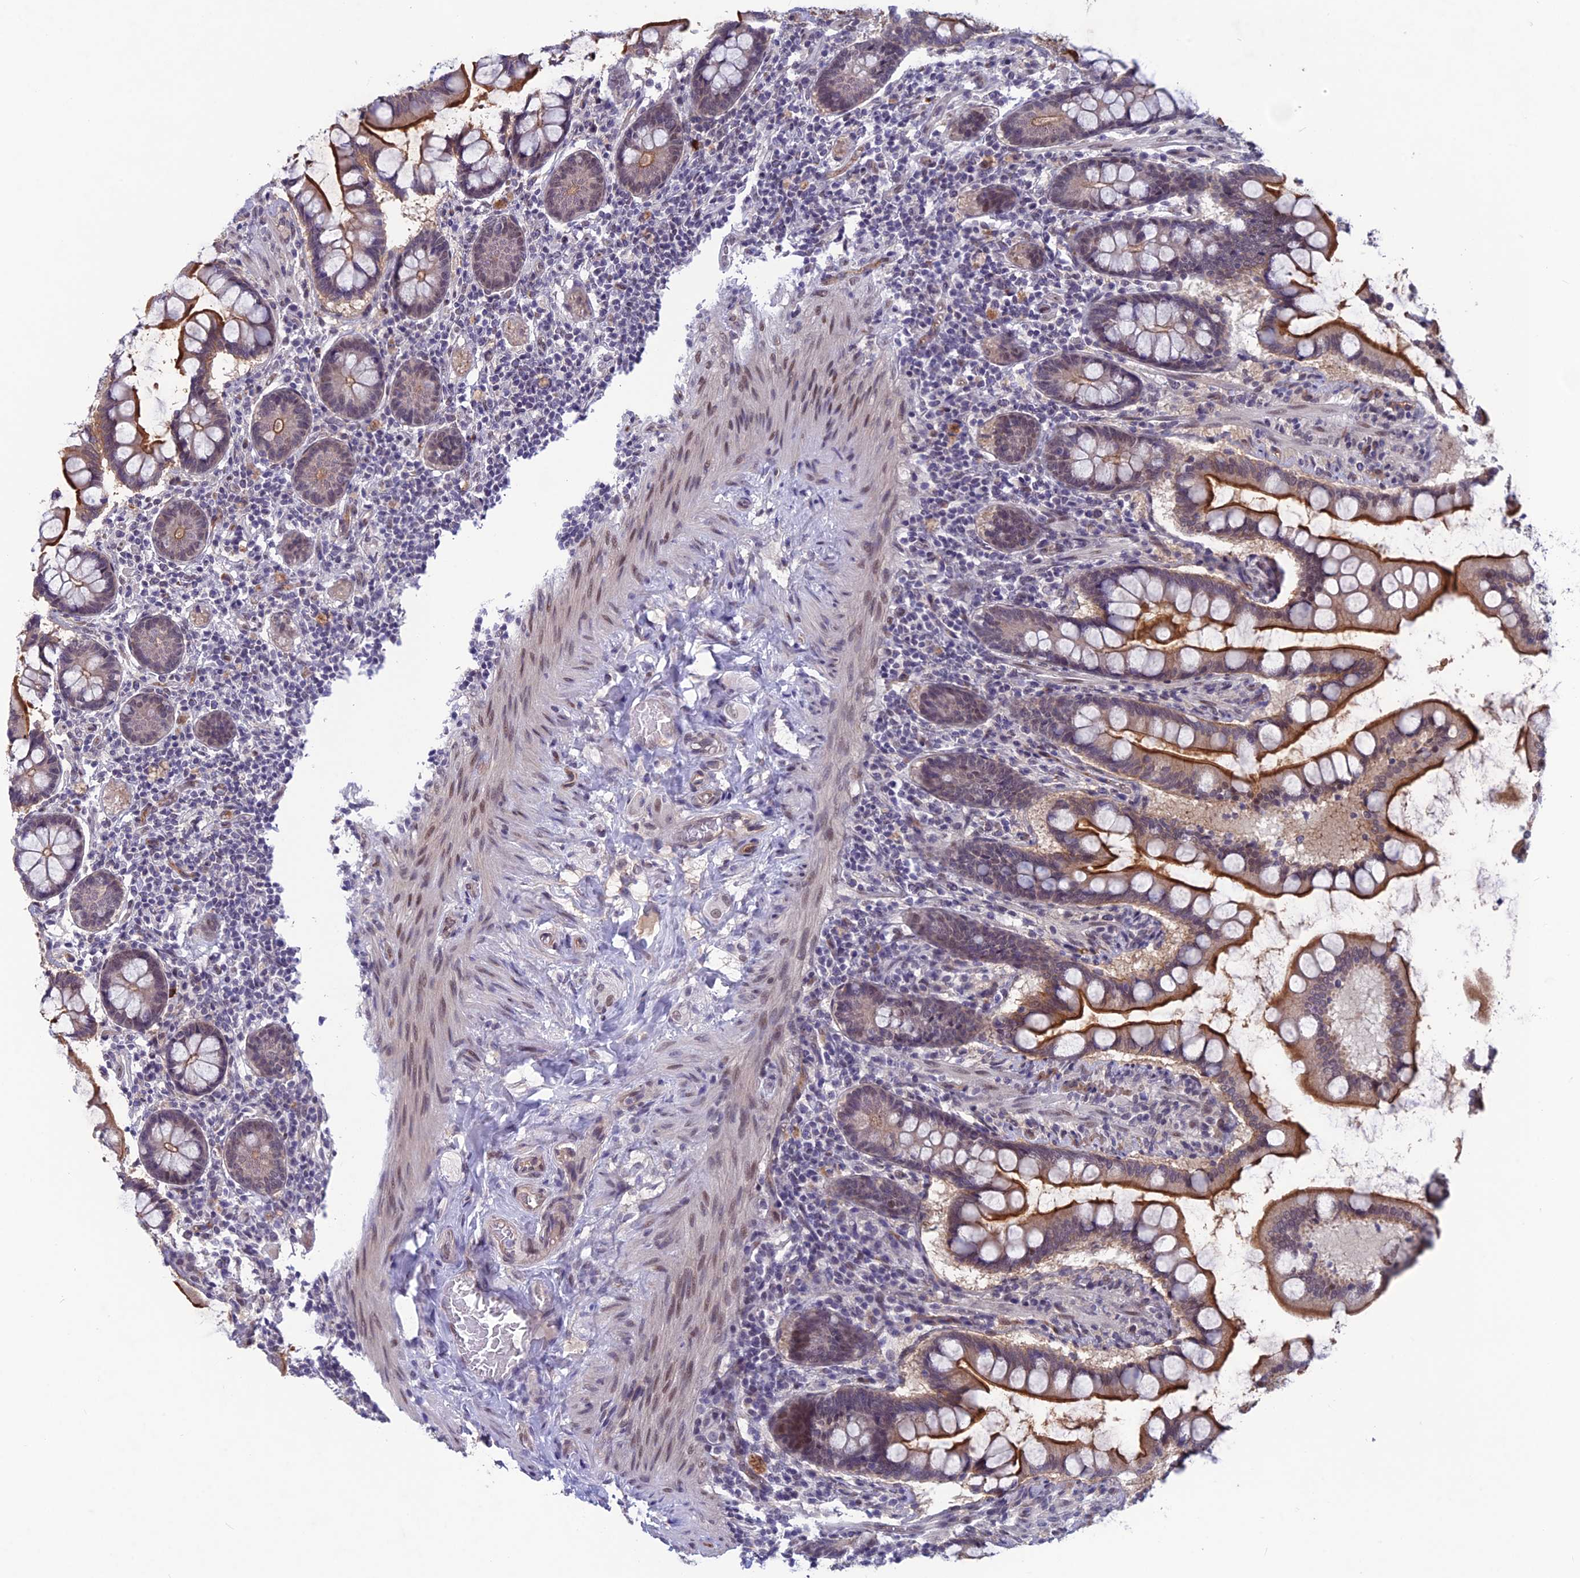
{"staining": {"intensity": "strong", "quantity": "25%-75%", "location": "cytoplasmic/membranous,nuclear"}, "tissue": "small intestine", "cell_type": "Glandular cells", "image_type": "normal", "snomed": [{"axis": "morphology", "description": "Normal tissue, NOS"}, {"axis": "topography", "description": "Small intestine"}], "caption": "Small intestine stained with DAB immunohistochemistry (IHC) demonstrates high levels of strong cytoplasmic/membranous,nuclear expression in about 25%-75% of glandular cells. The staining was performed using DAB to visualize the protein expression in brown, while the nuclei were stained in blue with hematoxylin (Magnification: 20x).", "gene": "FKBPL", "patient": {"sex": "male", "age": 41}}